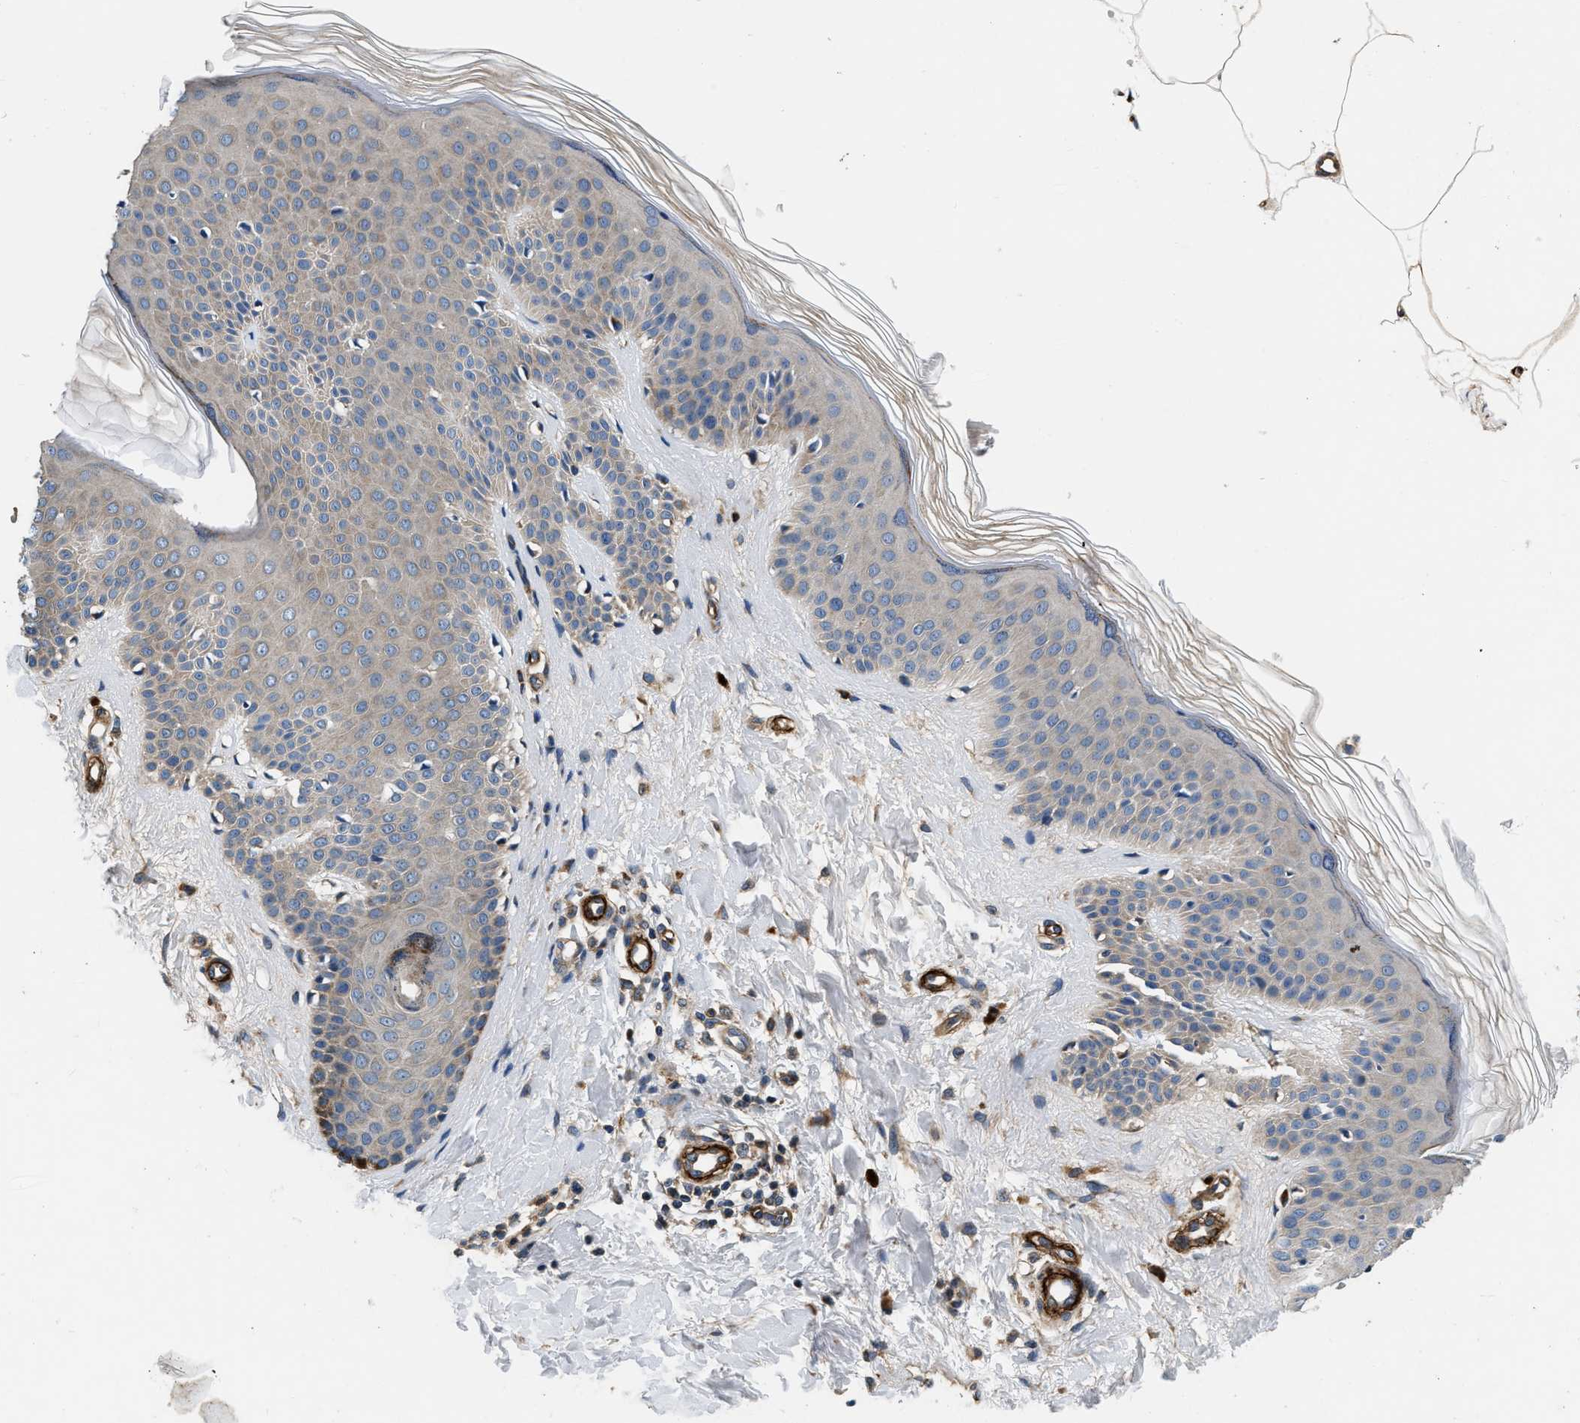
{"staining": {"intensity": "moderate", "quantity": ">75%", "location": "cytoplasmic/membranous"}, "tissue": "skin", "cell_type": "Fibroblasts", "image_type": "normal", "snomed": [{"axis": "morphology", "description": "Normal tissue, NOS"}, {"axis": "morphology", "description": "Malignant melanoma, Metastatic site"}, {"axis": "topography", "description": "Skin"}], "caption": "Protein staining of unremarkable skin demonstrates moderate cytoplasmic/membranous positivity in approximately >75% of fibroblasts. Ihc stains the protein in brown and the nuclei are stained blue.", "gene": "NME6", "patient": {"sex": "male", "age": 41}}